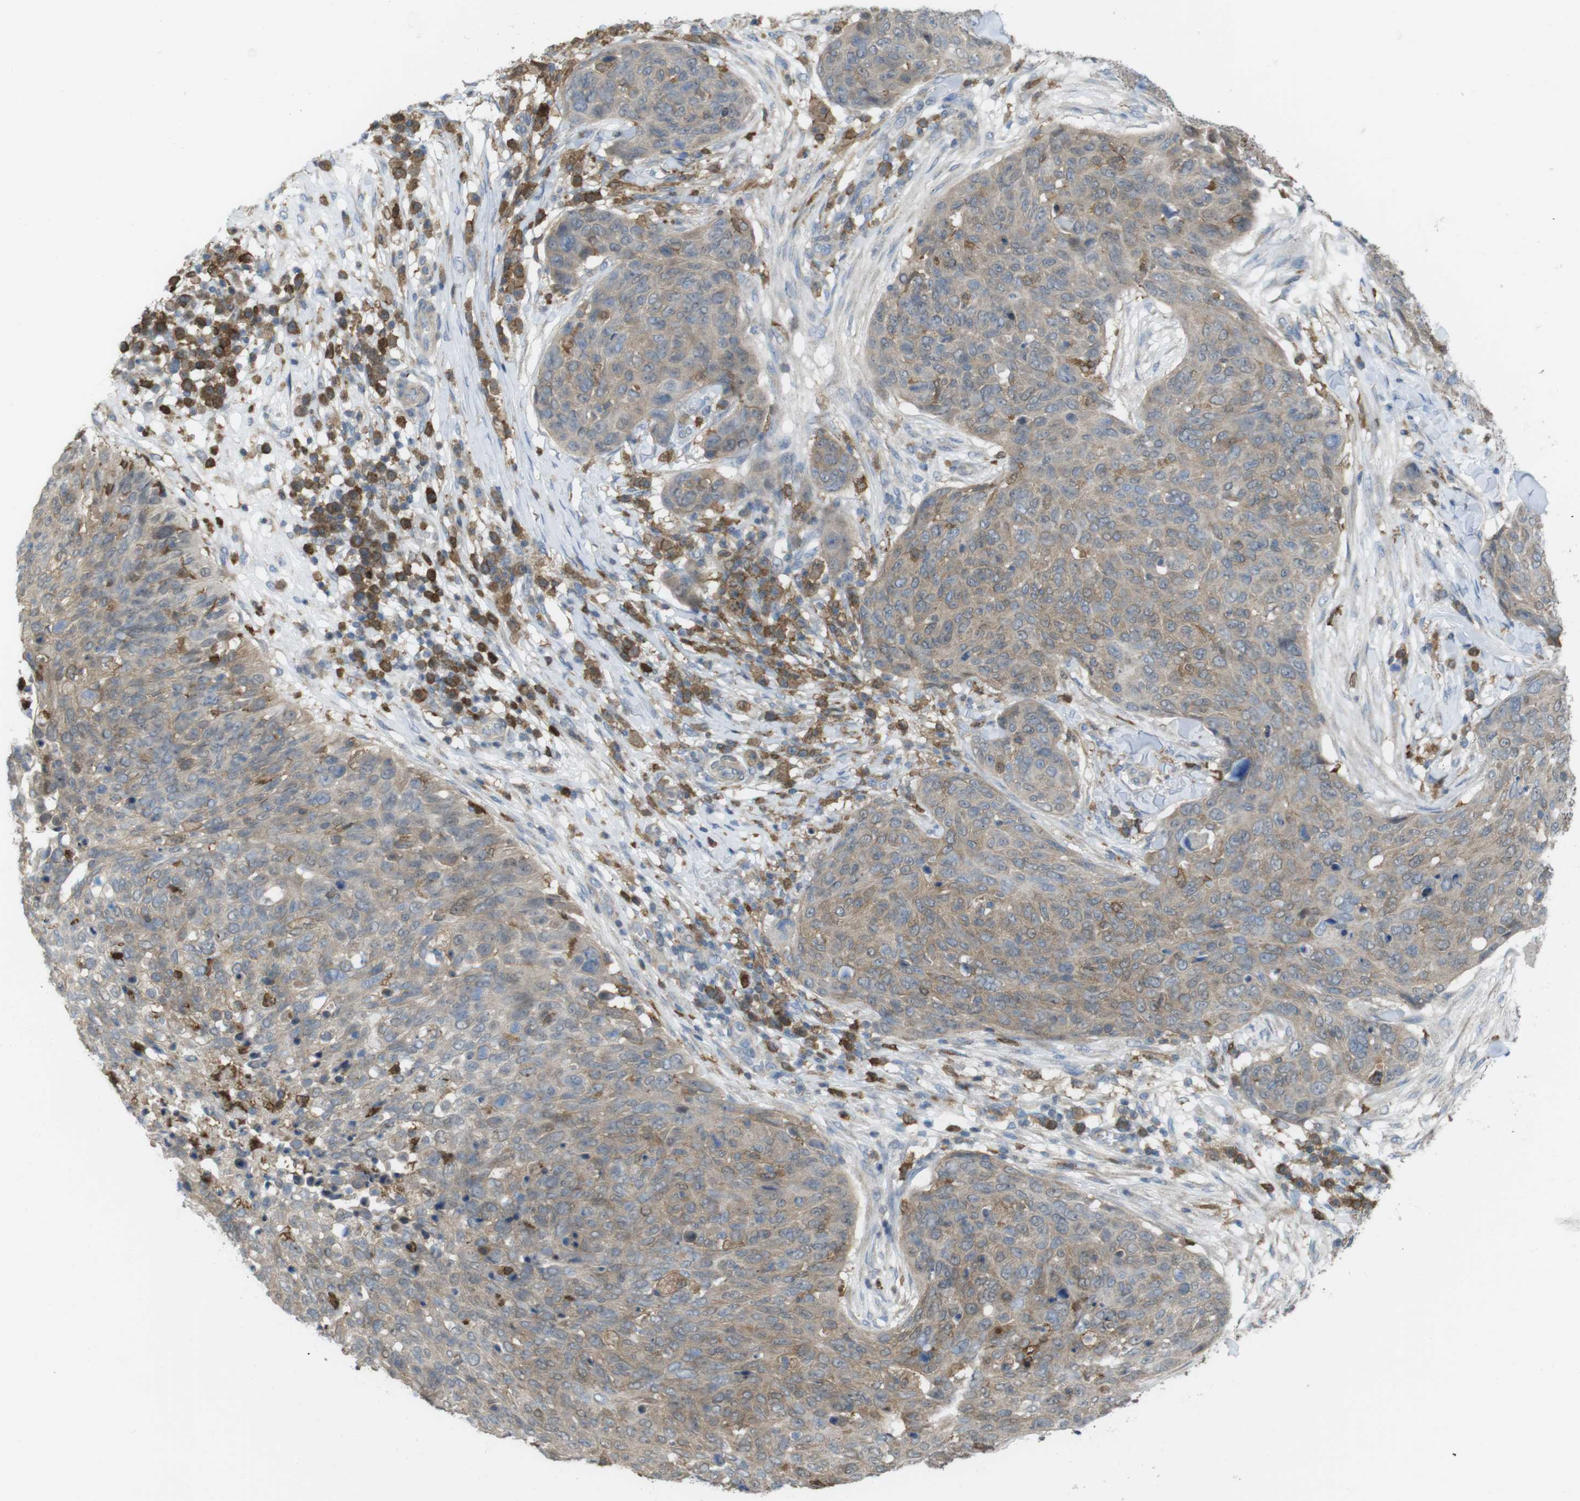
{"staining": {"intensity": "weak", "quantity": ">75%", "location": "cytoplasmic/membranous"}, "tissue": "skin cancer", "cell_type": "Tumor cells", "image_type": "cancer", "snomed": [{"axis": "morphology", "description": "Squamous cell carcinoma in situ, NOS"}, {"axis": "morphology", "description": "Squamous cell carcinoma, NOS"}, {"axis": "topography", "description": "Skin"}], "caption": "IHC photomicrograph of squamous cell carcinoma in situ (skin) stained for a protein (brown), which demonstrates low levels of weak cytoplasmic/membranous staining in approximately >75% of tumor cells.", "gene": "PRKCD", "patient": {"sex": "male", "age": 93}}